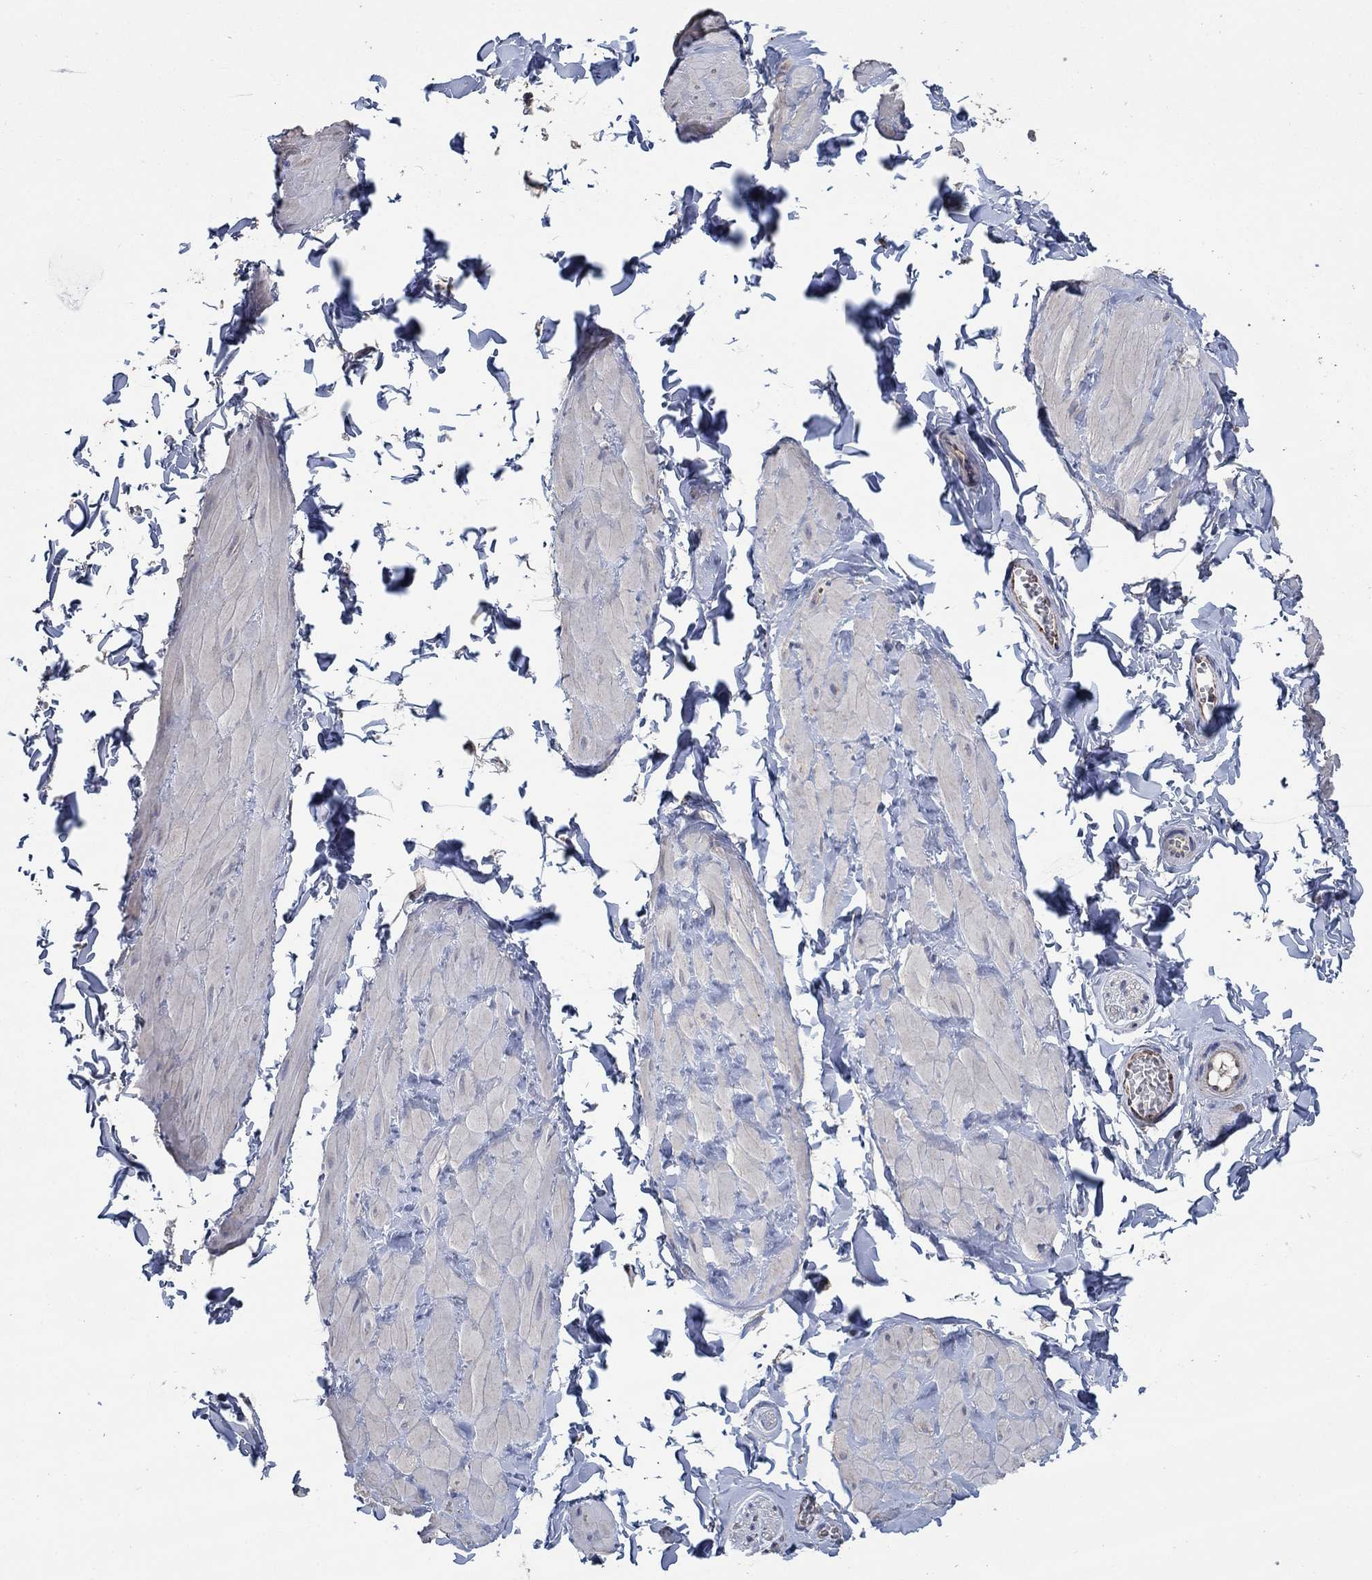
{"staining": {"intensity": "negative", "quantity": "none", "location": "none"}, "tissue": "adipose tissue", "cell_type": "Adipocytes", "image_type": "normal", "snomed": [{"axis": "morphology", "description": "Normal tissue, NOS"}, {"axis": "topography", "description": "Smooth muscle"}, {"axis": "topography", "description": "Peripheral nerve tissue"}], "caption": "There is no significant expression in adipocytes of adipose tissue. Nuclei are stained in blue.", "gene": "HID1", "patient": {"sex": "male", "age": 22}}